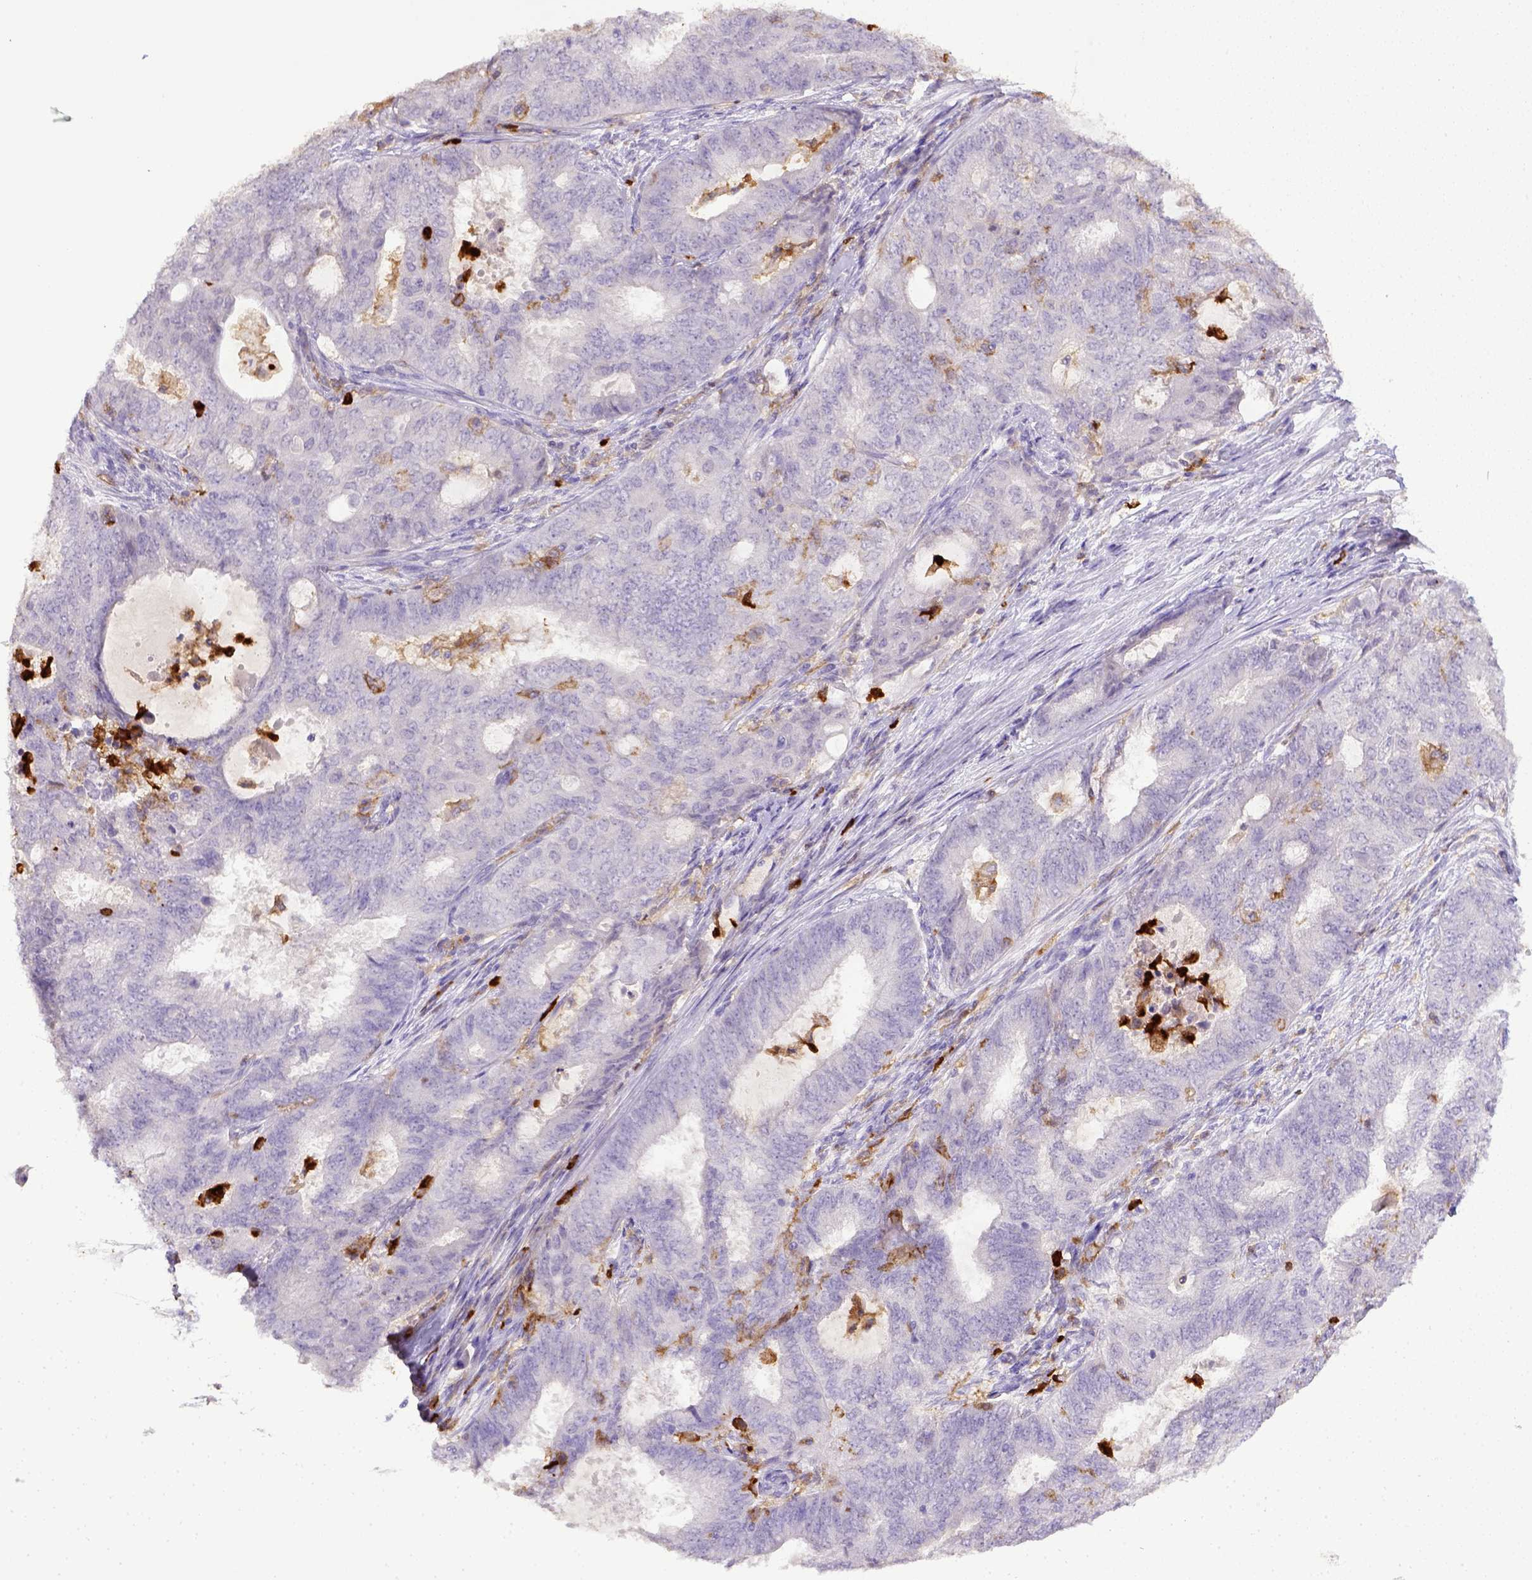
{"staining": {"intensity": "negative", "quantity": "none", "location": "none"}, "tissue": "endometrial cancer", "cell_type": "Tumor cells", "image_type": "cancer", "snomed": [{"axis": "morphology", "description": "Adenocarcinoma, NOS"}, {"axis": "topography", "description": "Endometrium"}], "caption": "IHC histopathology image of endometrial adenocarcinoma stained for a protein (brown), which demonstrates no positivity in tumor cells.", "gene": "ITGAM", "patient": {"sex": "female", "age": 62}}